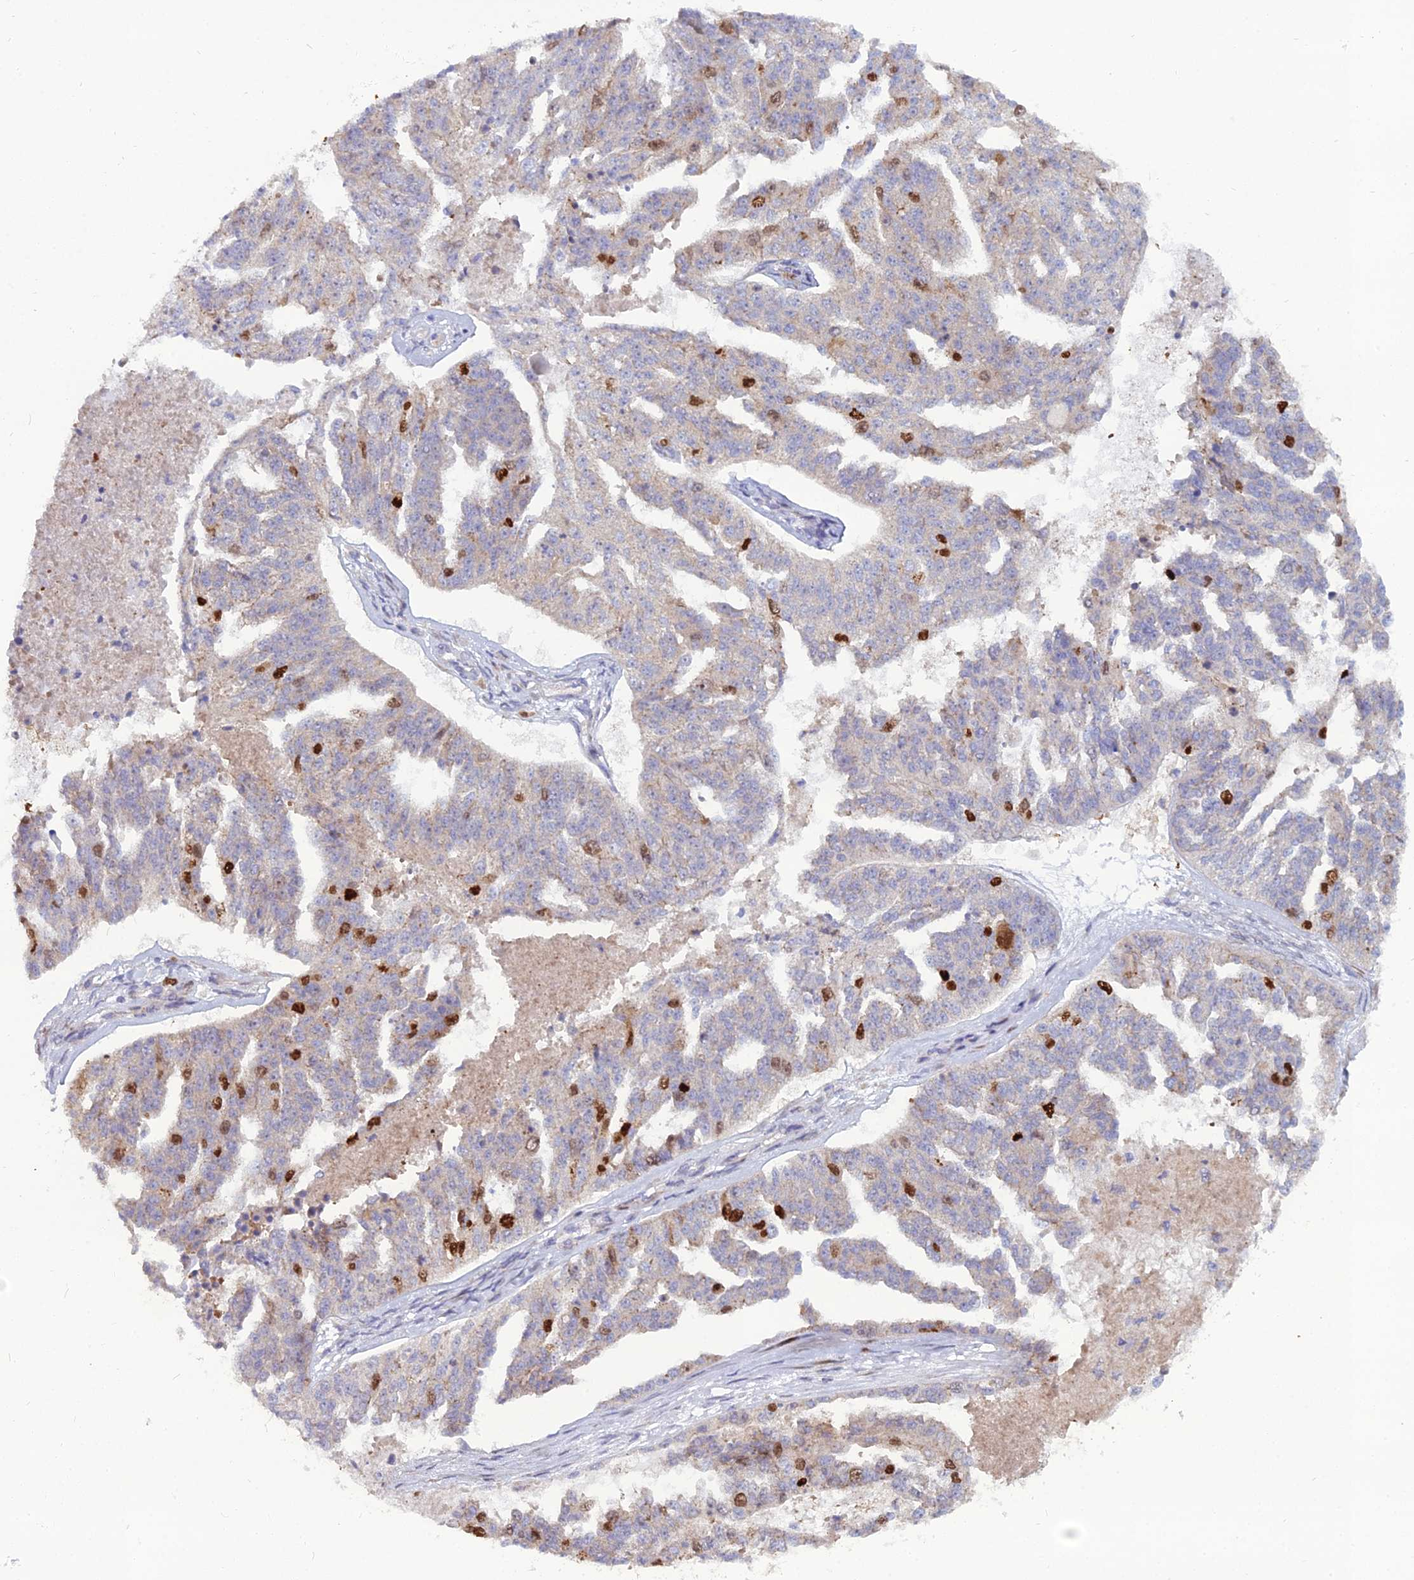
{"staining": {"intensity": "strong", "quantity": "<25%", "location": "nuclear"}, "tissue": "ovarian cancer", "cell_type": "Tumor cells", "image_type": "cancer", "snomed": [{"axis": "morphology", "description": "Cystadenocarcinoma, serous, NOS"}, {"axis": "topography", "description": "Ovary"}], "caption": "IHC histopathology image of neoplastic tissue: human ovarian serous cystadenocarcinoma stained using IHC displays medium levels of strong protein expression localized specifically in the nuclear of tumor cells, appearing as a nuclear brown color.", "gene": "NUSAP1", "patient": {"sex": "female", "age": 58}}